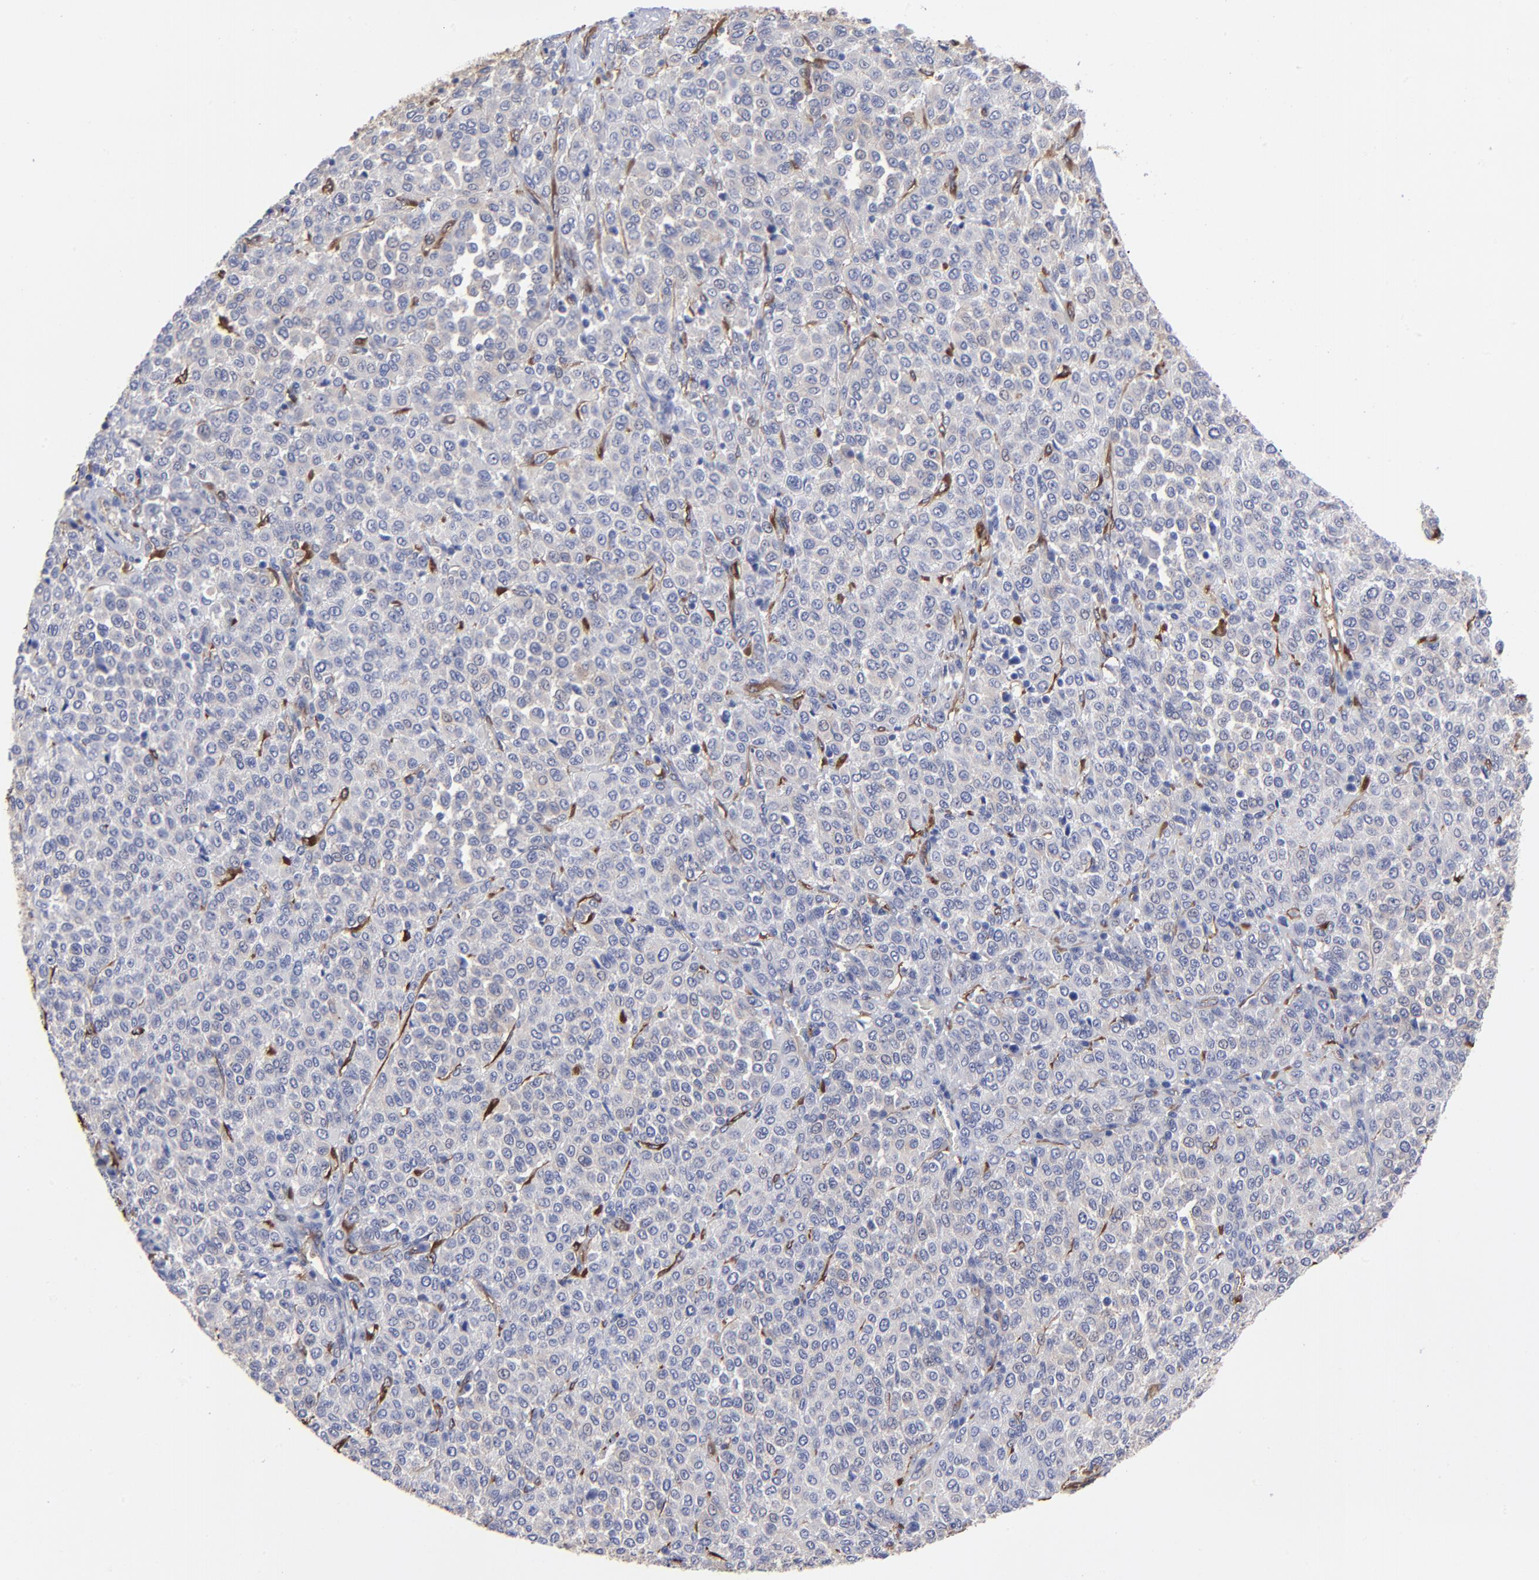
{"staining": {"intensity": "negative", "quantity": "none", "location": "none"}, "tissue": "melanoma", "cell_type": "Tumor cells", "image_type": "cancer", "snomed": [{"axis": "morphology", "description": "Malignant melanoma, Metastatic site"}, {"axis": "topography", "description": "Pancreas"}], "caption": "Tumor cells are negative for brown protein staining in melanoma.", "gene": "CILP", "patient": {"sex": "female", "age": 30}}